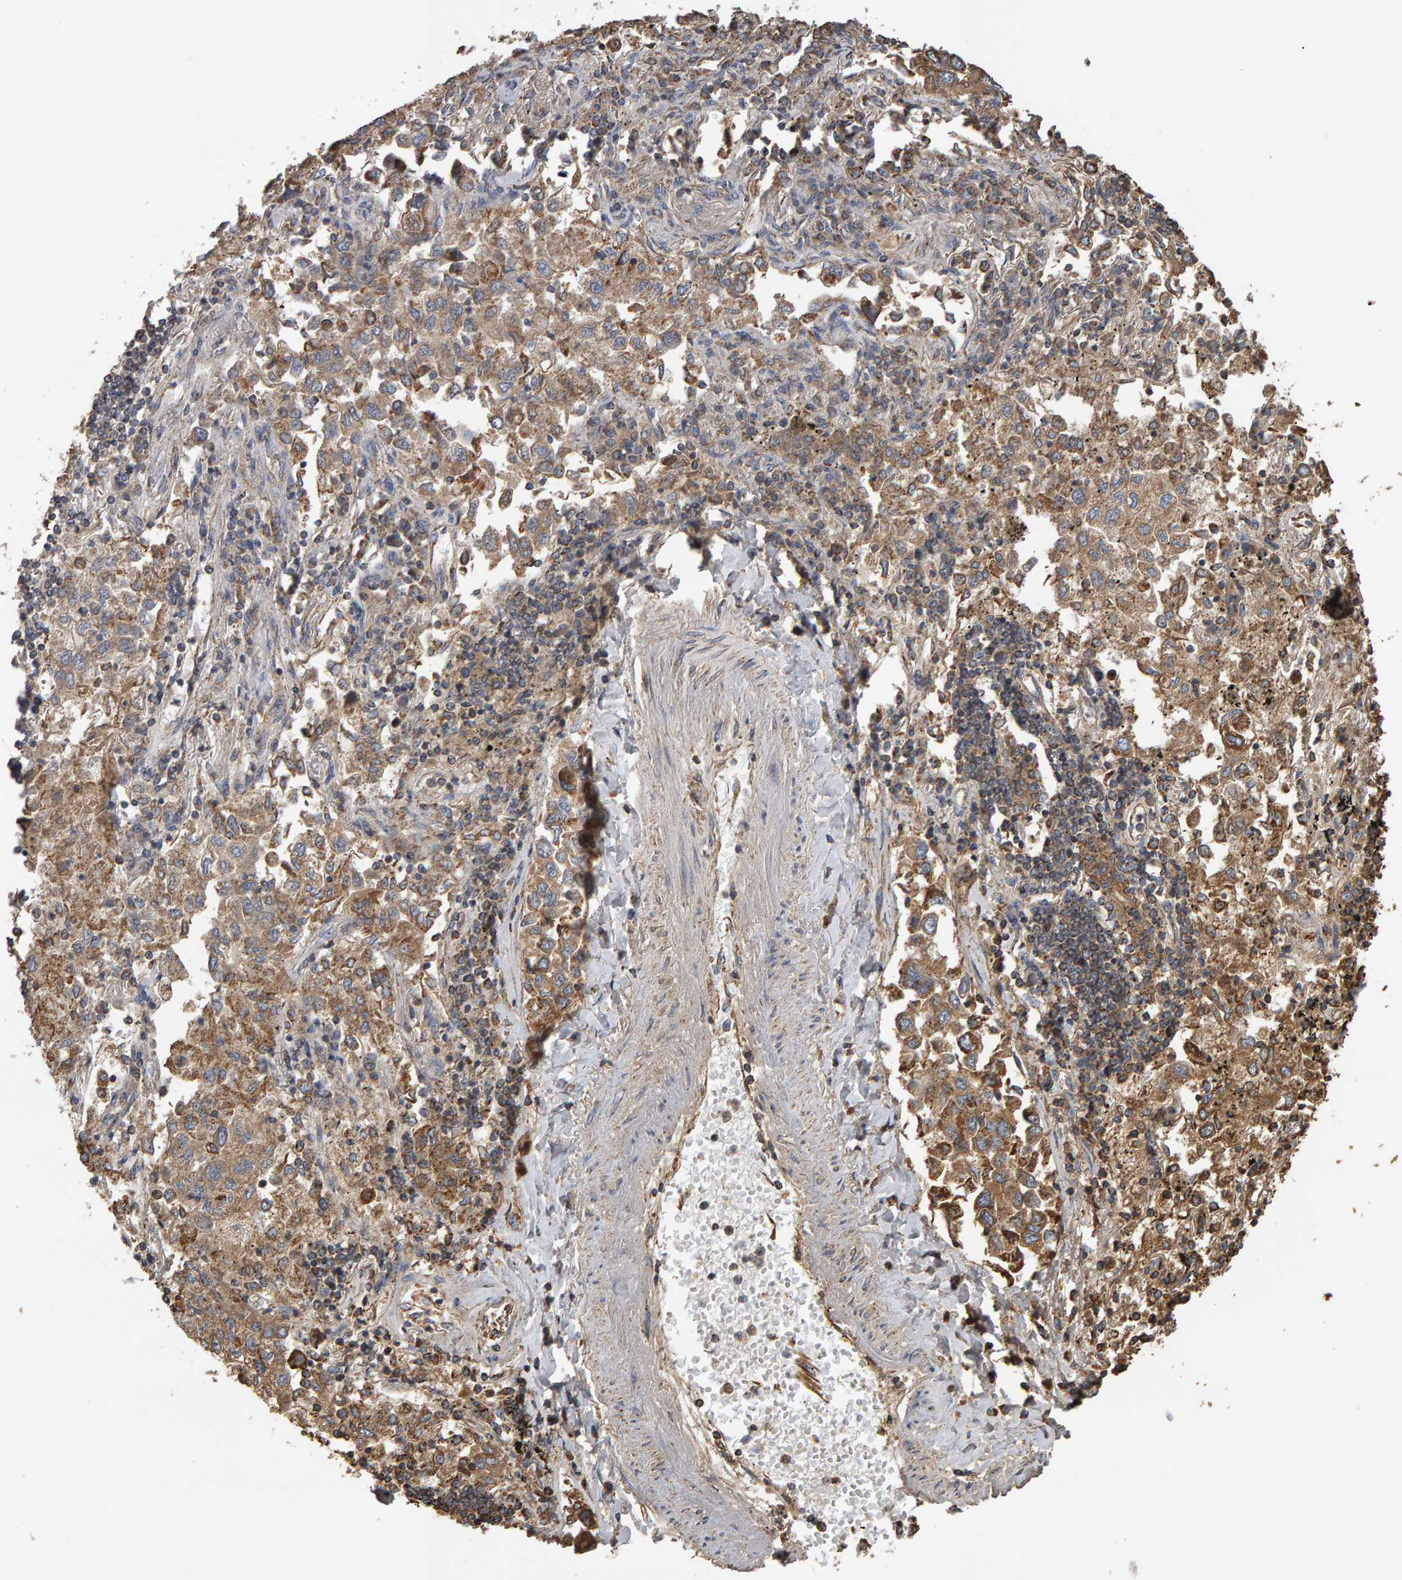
{"staining": {"intensity": "moderate", "quantity": ">75%", "location": "cytoplasmic/membranous"}, "tissue": "lung cancer", "cell_type": "Tumor cells", "image_type": "cancer", "snomed": [{"axis": "morphology", "description": "Inflammation, NOS"}, {"axis": "morphology", "description": "Adenocarcinoma, NOS"}, {"axis": "topography", "description": "Lung"}], "caption": "A medium amount of moderate cytoplasmic/membranous expression is identified in about >75% of tumor cells in lung adenocarcinoma tissue.", "gene": "TOM1L1", "patient": {"sex": "male", "age": 63}}